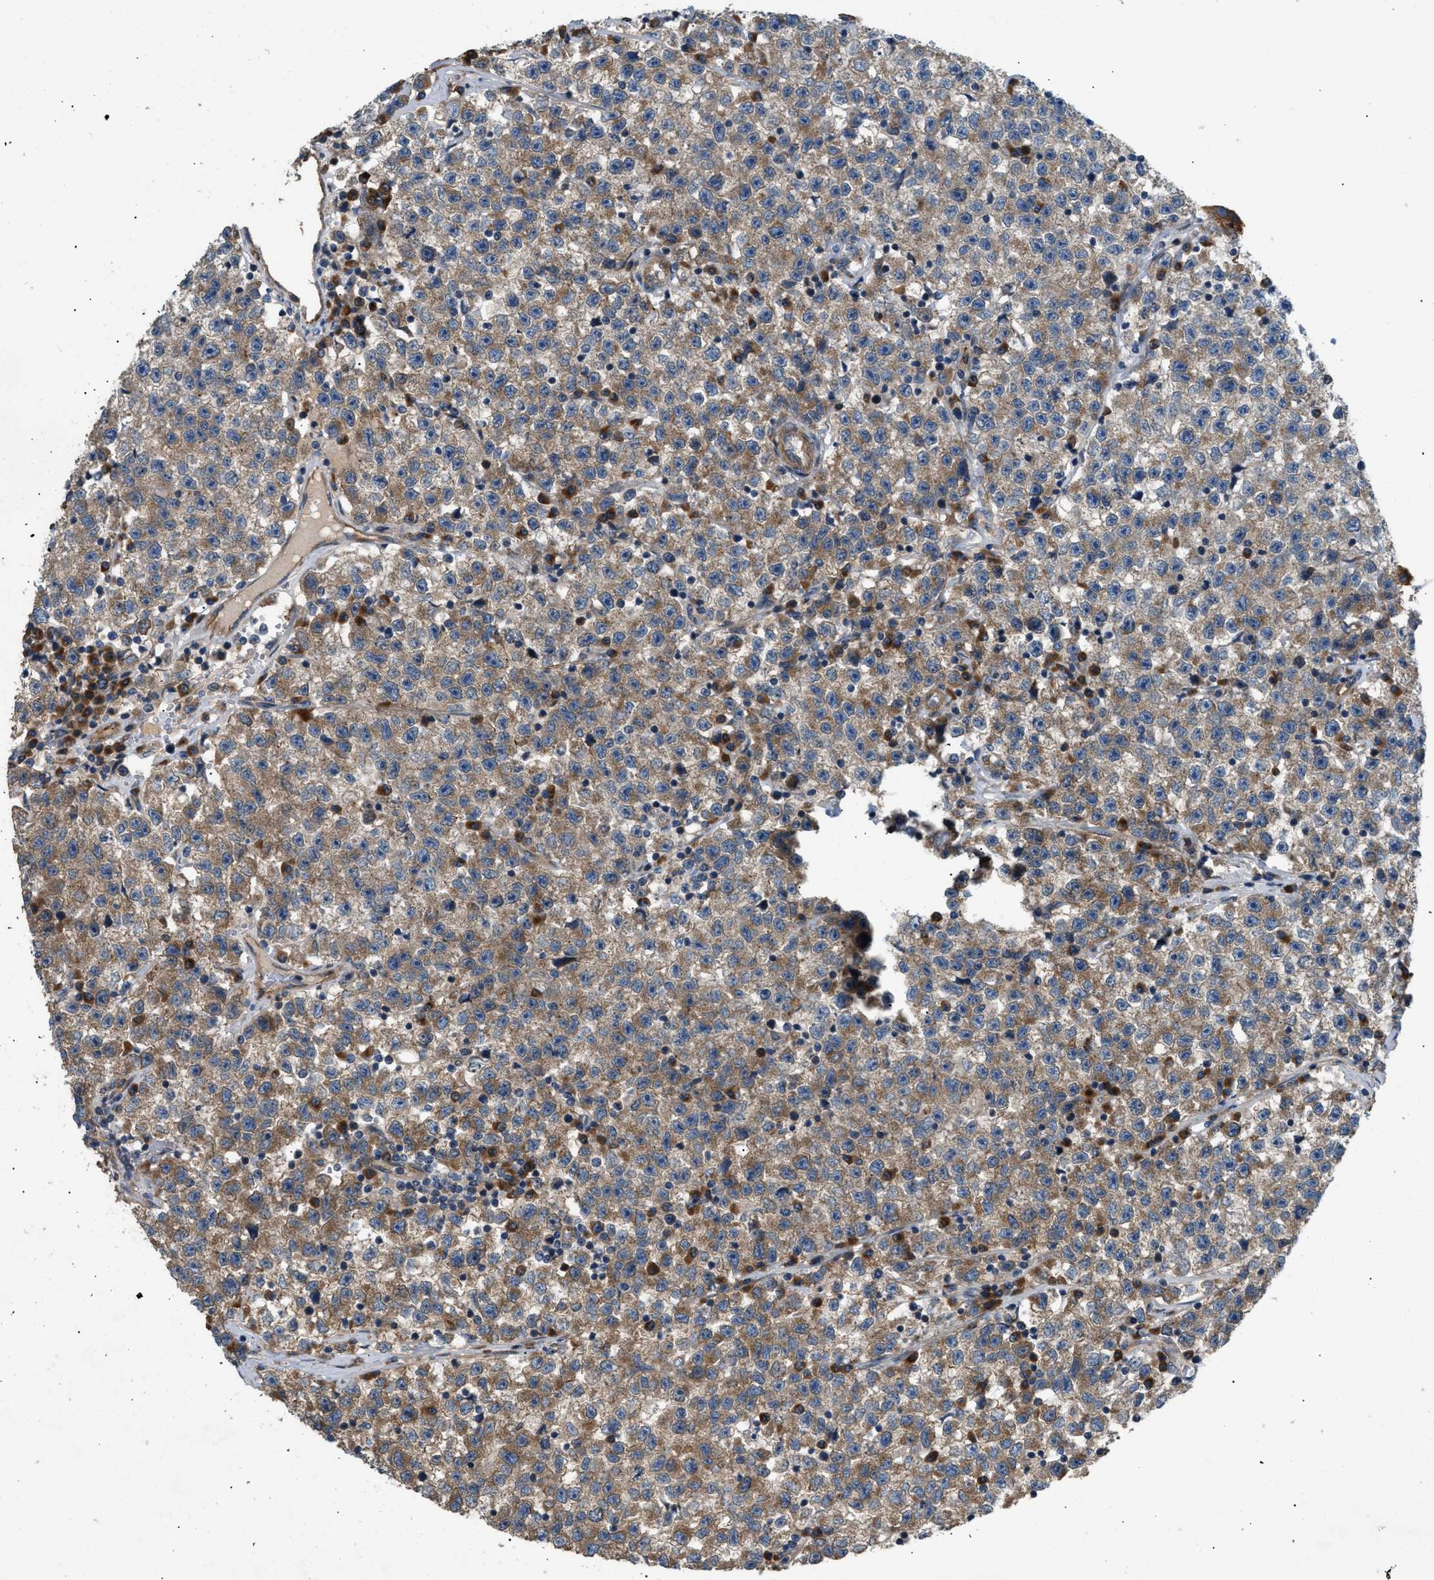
{"staining": {"intensity": "strong", "quantity": "25%-75%", "location": "cytoplasmic/membranous"}, "tissue": "testis cancer", "cell_type": "Tumor cells", "image_type": "cancer", "snomed": [{"axis": "morphology", "description": "Seminoma, NOS"}, {"axis": "topography", "description": "Testis"}], "caption": "DAB immunohistochemical staining of human testis cancer (seminoma) reveals strong cytoplasmic/membranous protein positivity in approximately 25%-75% of tumor cells.", "gene": "LYSMD3", "patient": {"sex": "male", "age": 22}}